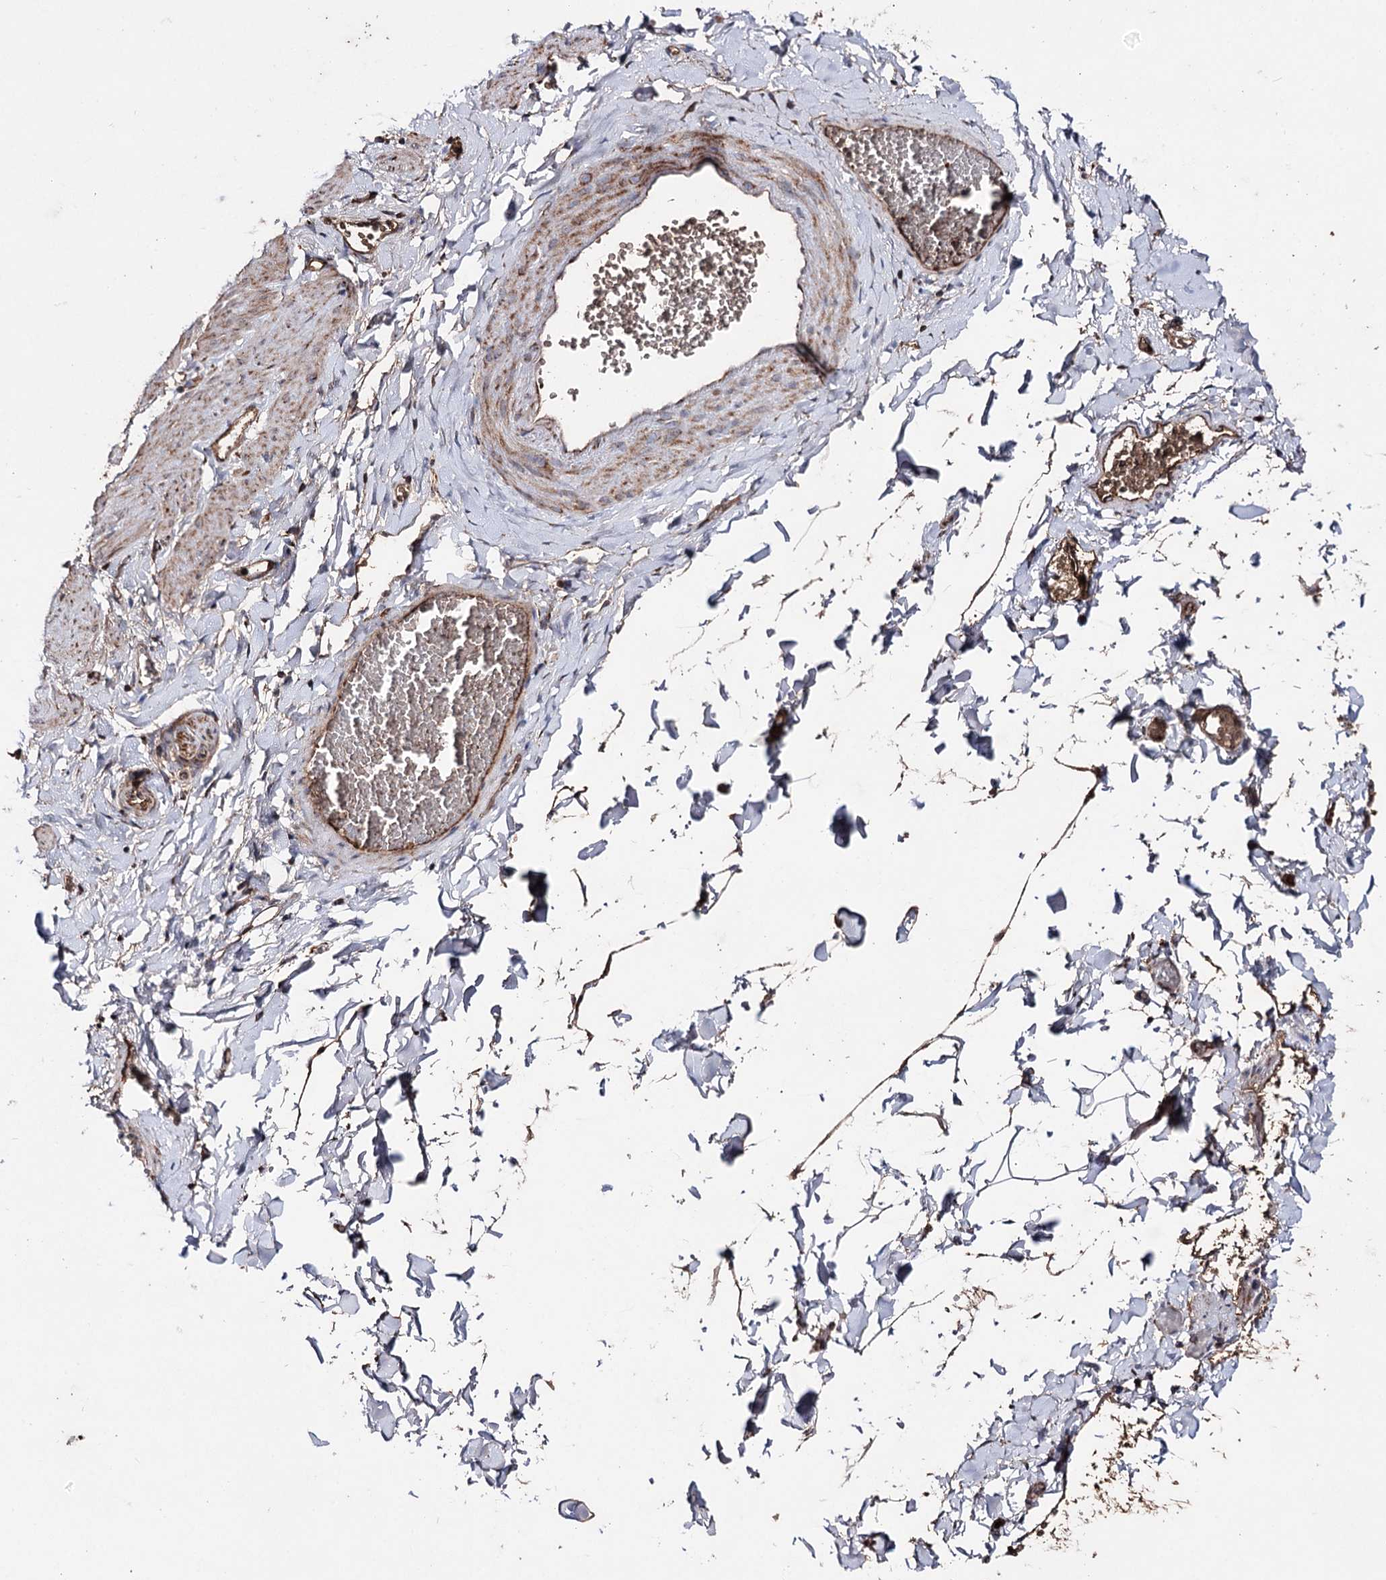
{"staining": {"intensity": "strong", "quantity": ">75%", "location": "cytoplasmic/membranous"}, "tissue": "adipose tissue", "cell_type": "Adipocytes", "image_type": "normal", "snomed": [{"axis": "morphology", "description": "Normal tissue, NOS"}, {"axis": "topography", "description": "Gallbladder"}, {"axis": "topography", "description": "Peripheral nerve tissue"}], "caption": "Immunohistochemical staining of unremarkable adipose tissue exhibits strong cytoplasmic/membranous protein positivity in approximately >75% of adipocytes.", "gene": "ARHGAP20", "patient": {"sex": "male", "age": 38}}